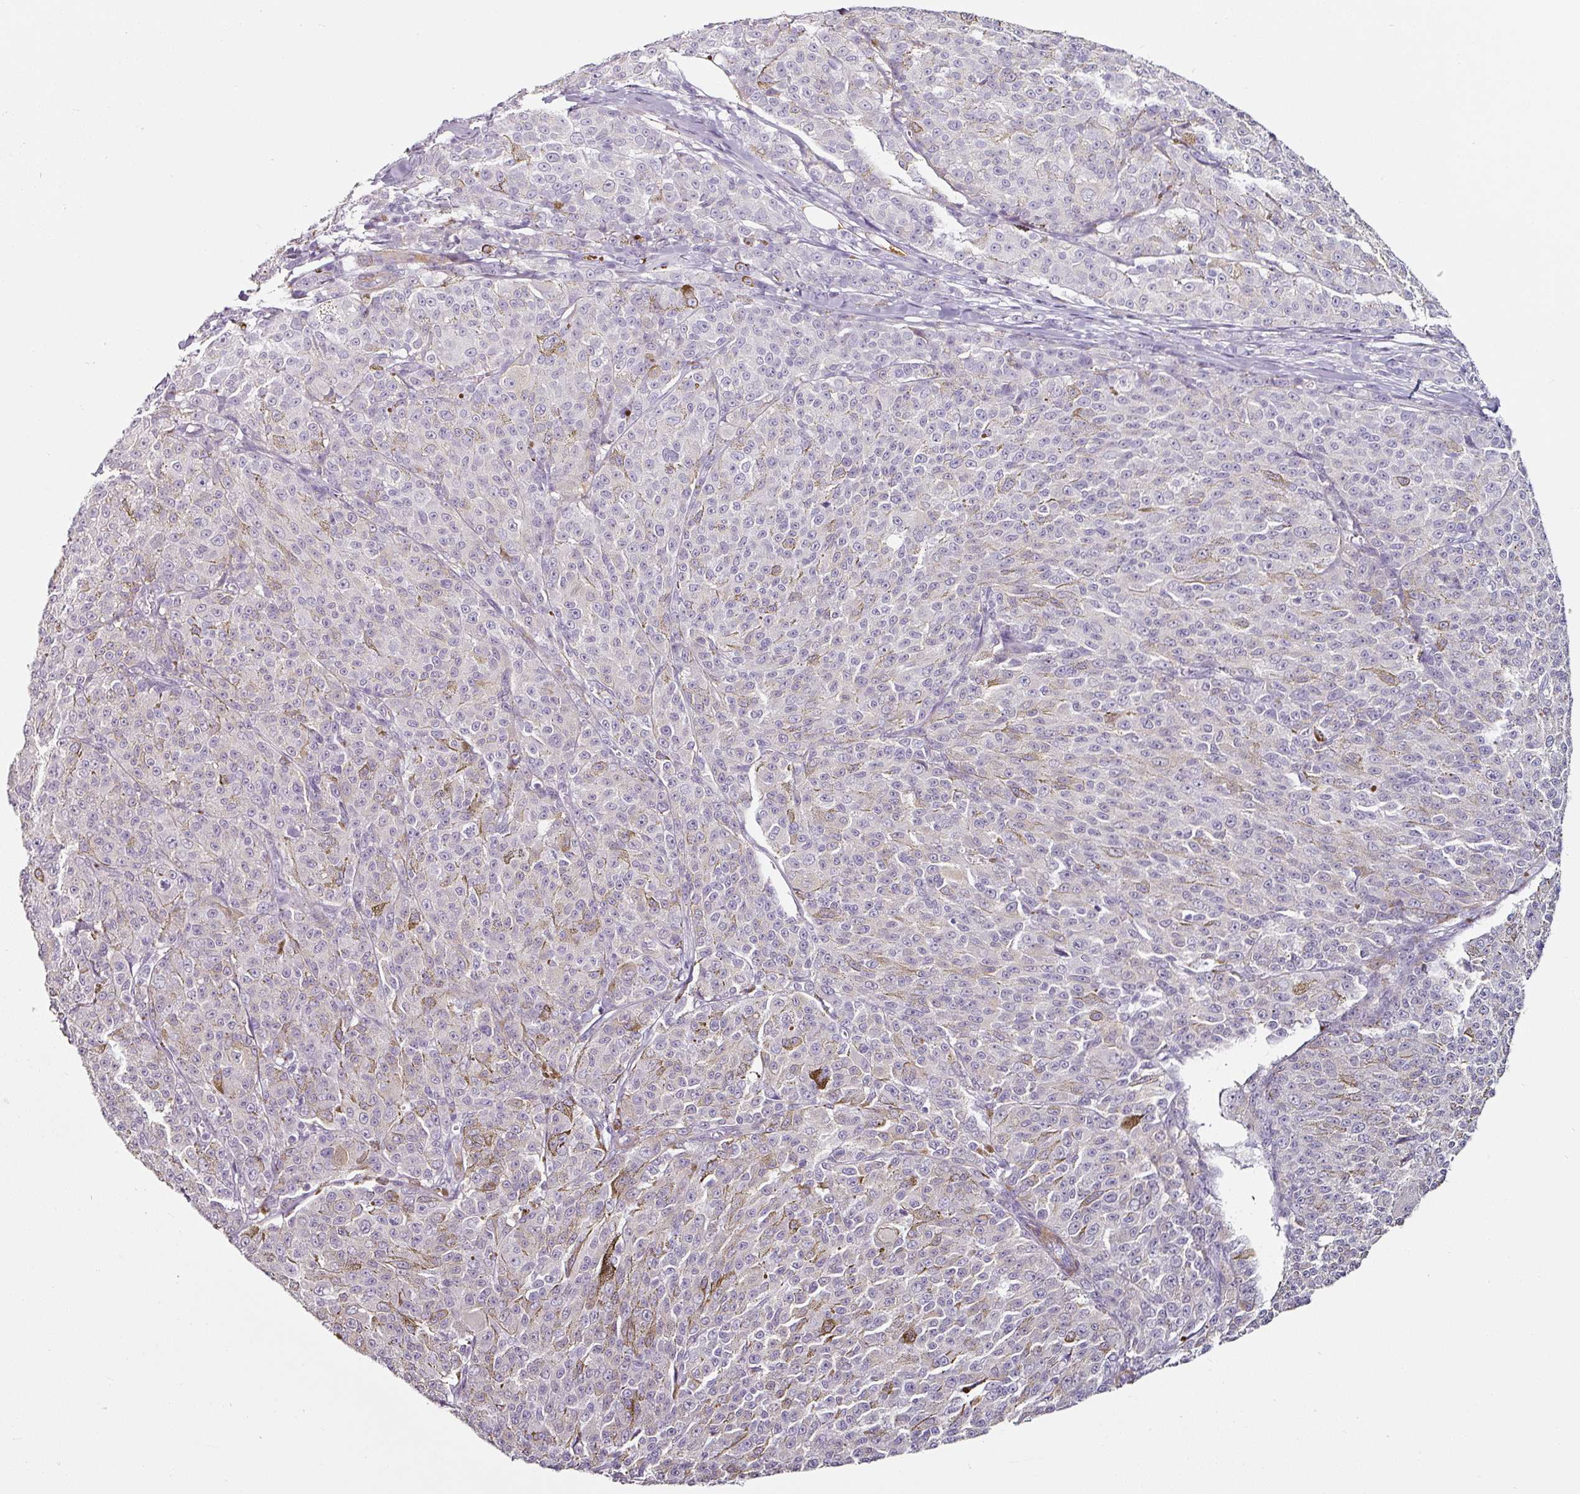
{"staining": {"intensity": "negative", "quantity": "none", "location": "none"}, "tissue": "melanoma", "cell_type": "Tumor cells", "image_type": "cancer", "snomed": [{"axis": "morphology", "description": "Malignant melanoma, NOS"}, {"axis": "topography", "description": "Skin"}], "caption": "Immunohistochemical staining of human melanoma reveals no significant positivity in tumor cells.", "gene": "CAP2", "patient": {"sex": "female", "age": 52}}